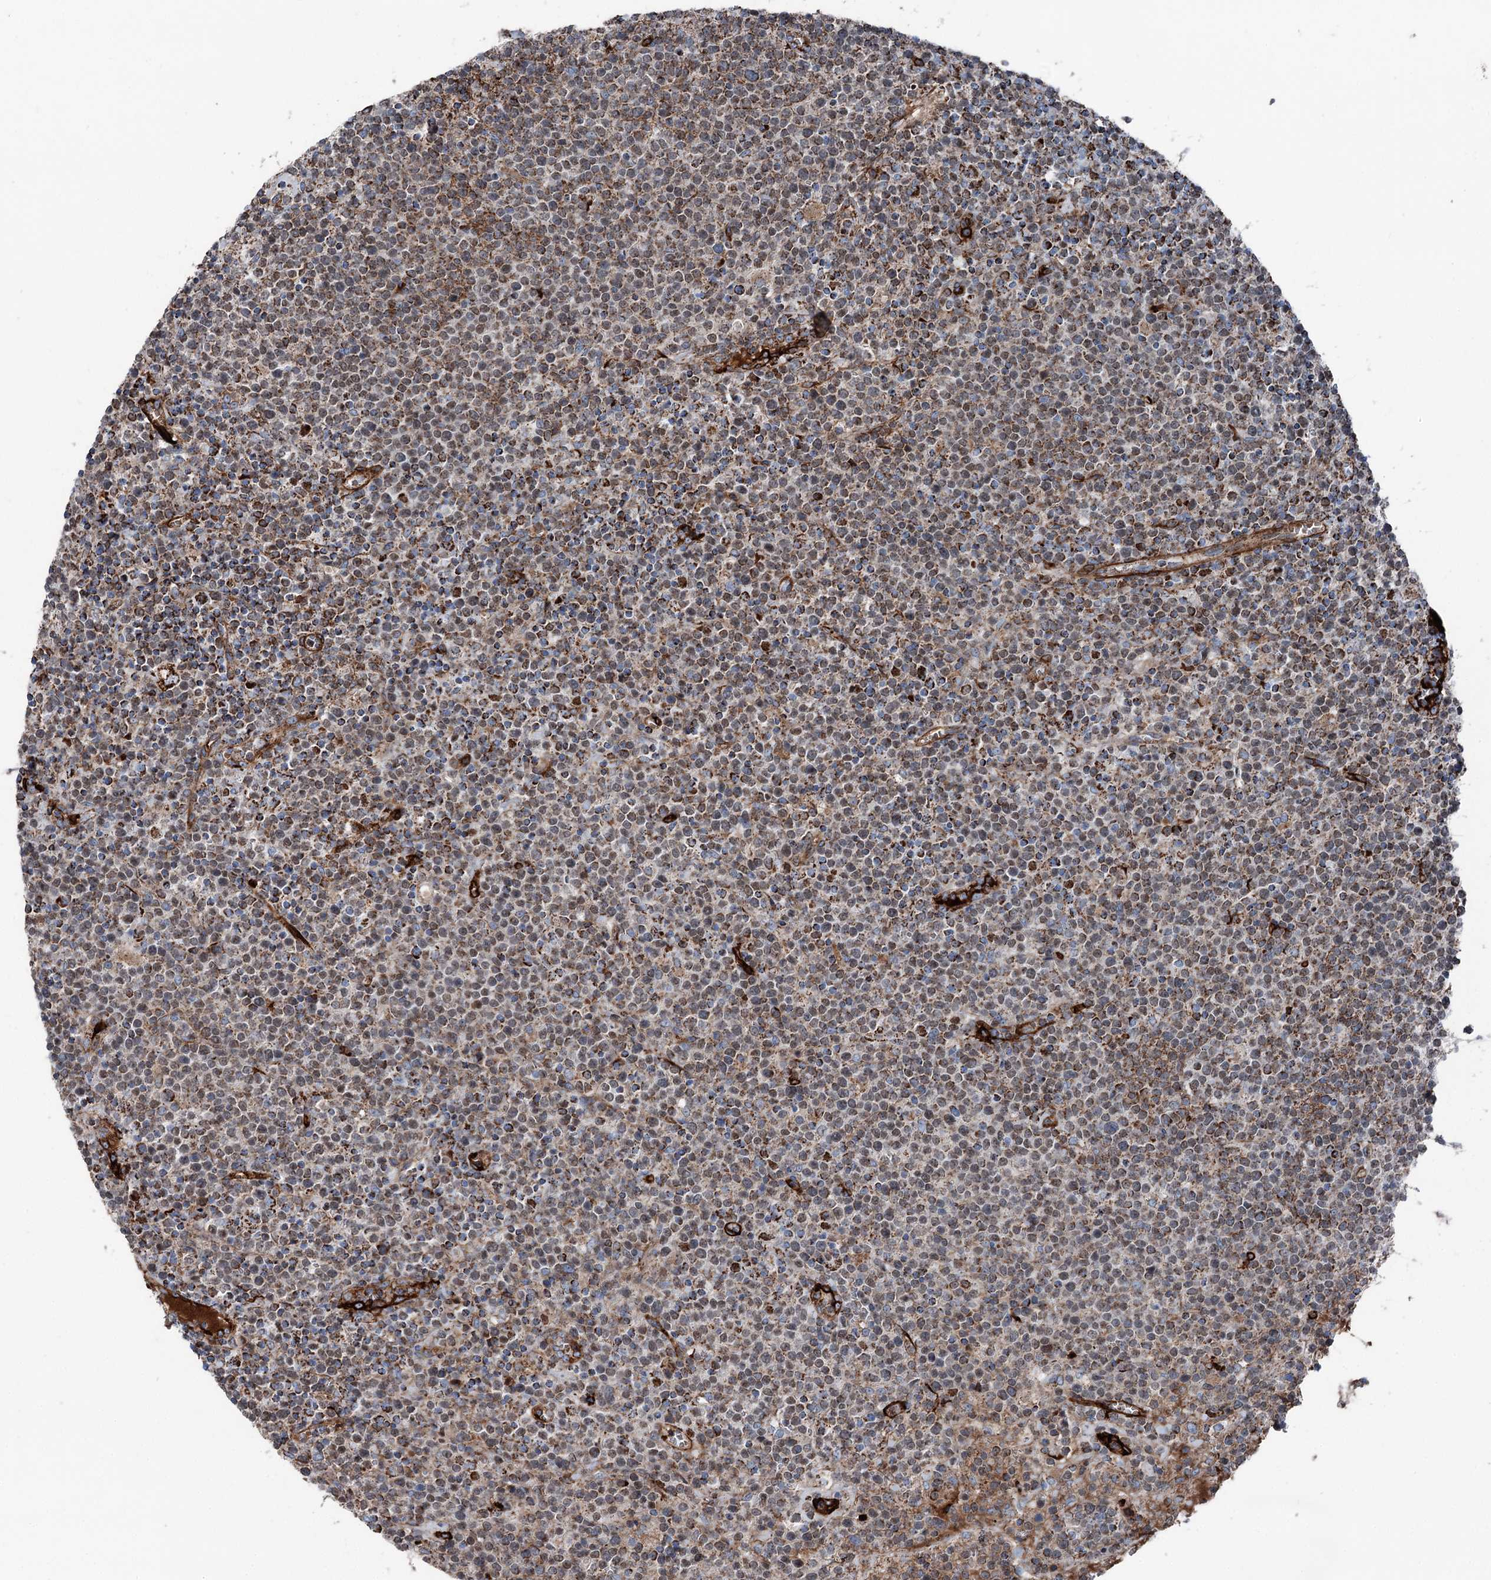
{"staining": {"intensity": "moderate", "quantity": "25%-75%", "location": "cytoplasmic/membranous"}, "tissue": "lymphoma", "cell_type": "Tumor cells", "image_type": "cancer", "snomed": [{"axis": "morphology", "description": "Malignant lymphoma, non-Hodgkin's type, High grade"}, {"axis": "topography", "description": "Lymph node"}], "caption": "This image reveals immunohistochemistry staining of human high-grade malignant lymphoma, non-Hodgkin's type, with medium moderate cytoplasmic/membranous expression in about 25%-75% of tumor cells.", "gene": "DDIAS", "patient": {"sex": "male", "age": 61}}